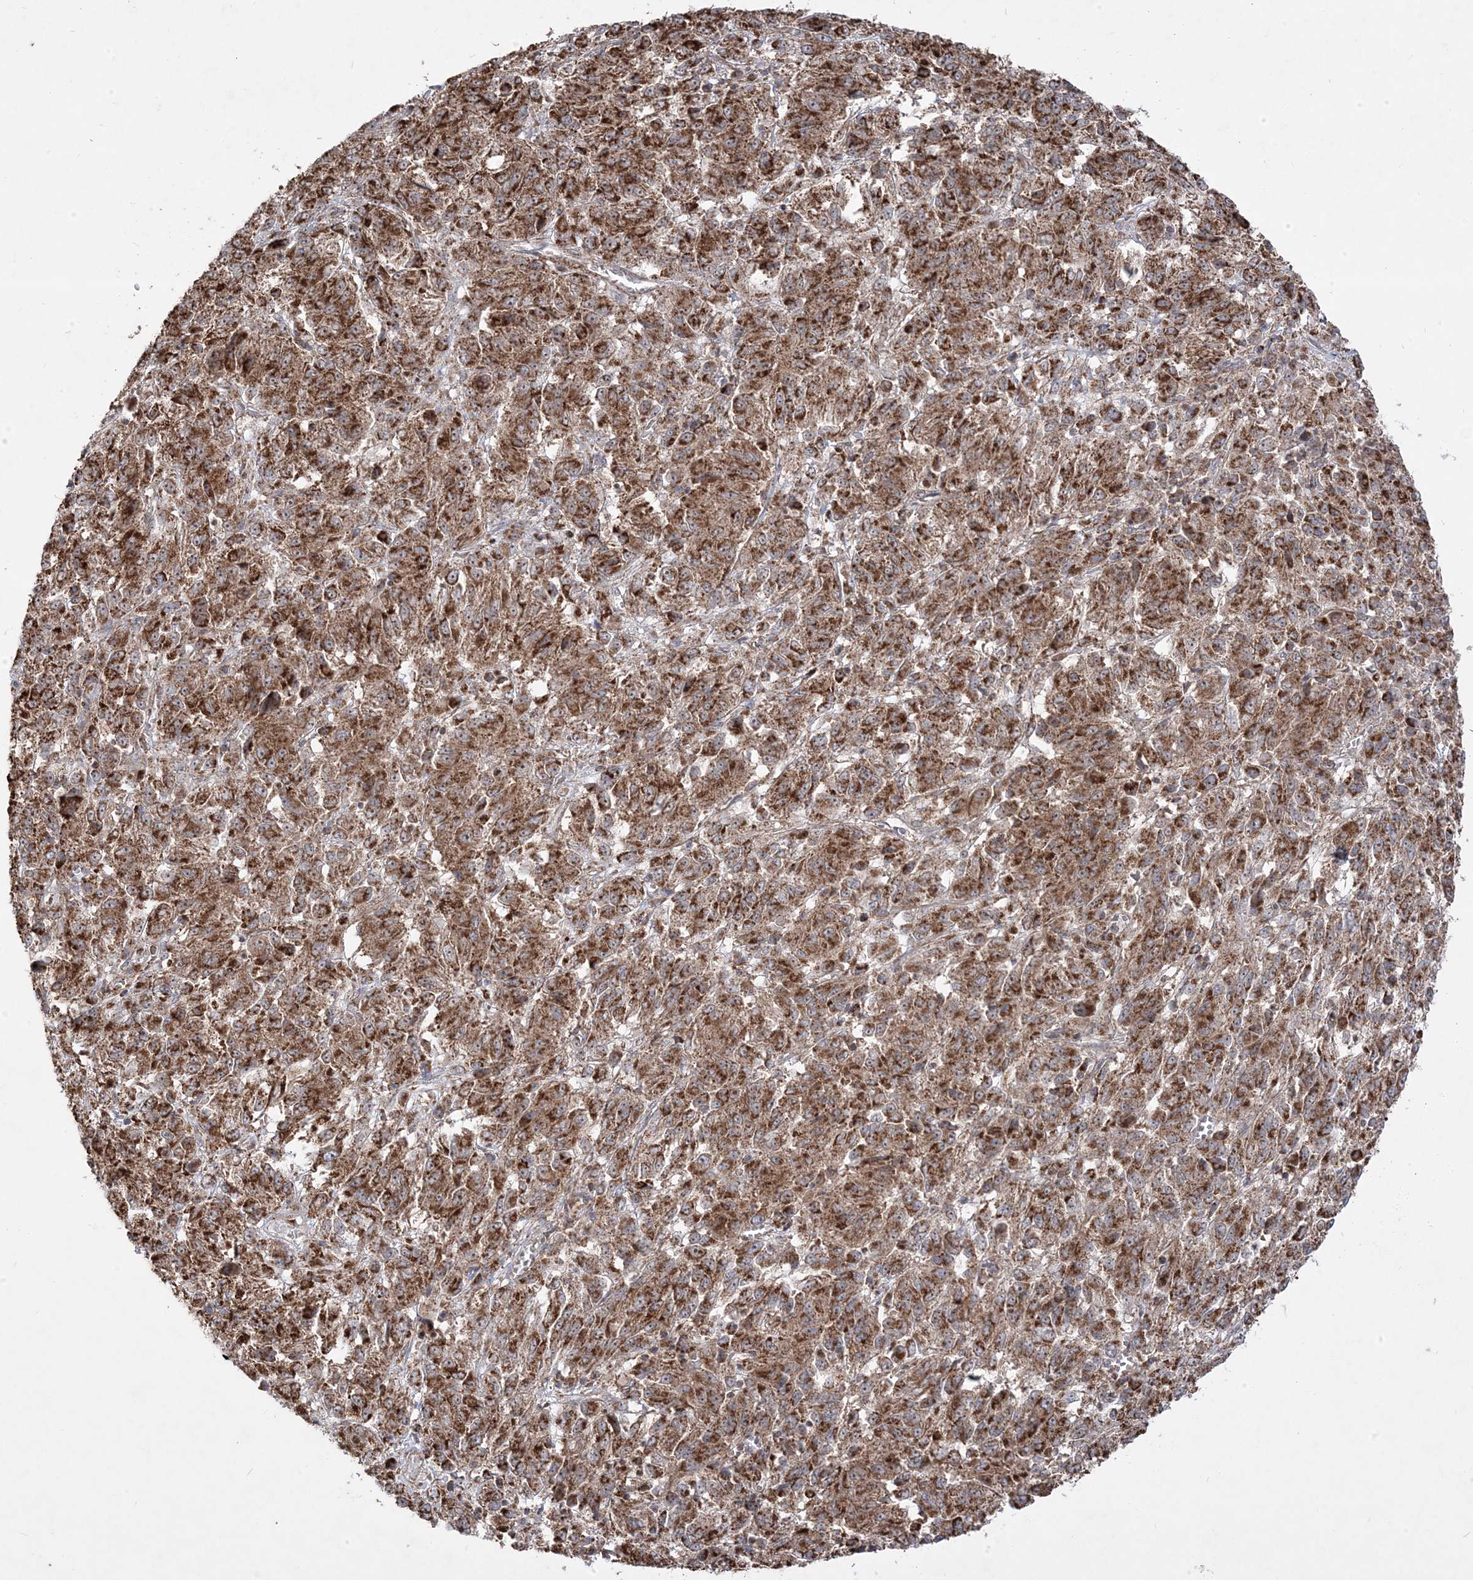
{"staining": {"intensity": "strong", "quantity": ">75%", "location": "cytoplasmic/membranous"}, "tissue": "melanoma", "cell_type": "Tumor cells", "image_type": "cancer", "snomed": [{"axis": "morphology", "description": "Malignant melanoma, Metastatic site"}, {"axis": "topography", "description": "Lung"}], "caption": "Brown immunohistochemical staining in human malignant melanoma (metastatic site) displays strong cytoplasmic/membranous staining in approximately >75% of tumor cells.", "gene": "CLUAP1", "patient": {"sex": "male", "age": 64}}